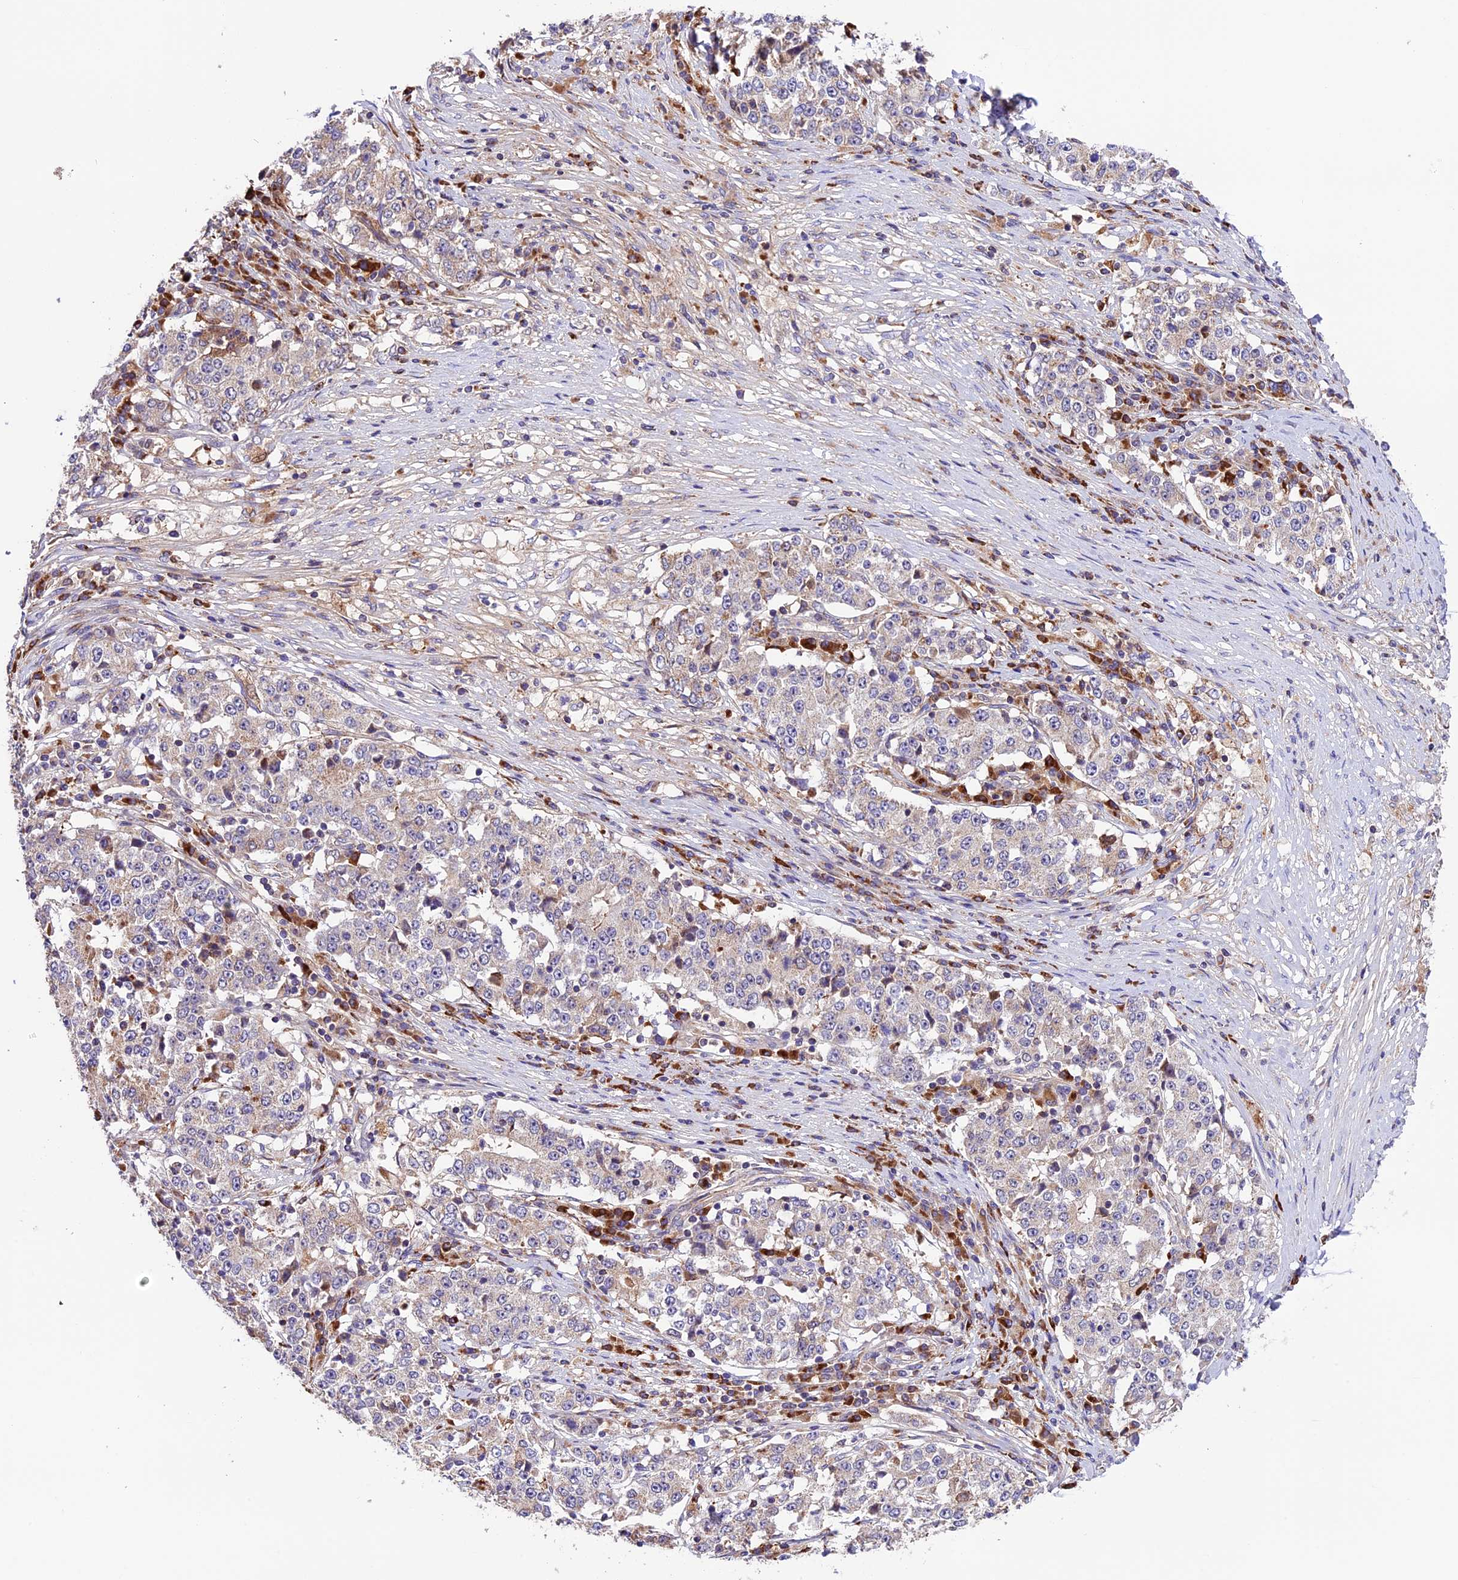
{"staining": {"intensity": "weak", "quantity": "25%-75%", "location": "cytoplasmic/membranous"}, "tissue": "stomach cancer", "cell_type": "Tumor cells", "image_type": "cancer", "snomed": [{"axis": "morphology", "description": "Adenocarcinoma, NOS"}, {"axis": "topography", "description": "Stomach"}], "caption": "The histopathology image displays immunohistochemical staining of adenocarcinoma (stomach). There is weak cytoplasmic/membranous staining is present in about 25%-75% of tumor cells.", "gene": "METTL22", "patient": {"sex": "male", "age": 59}}